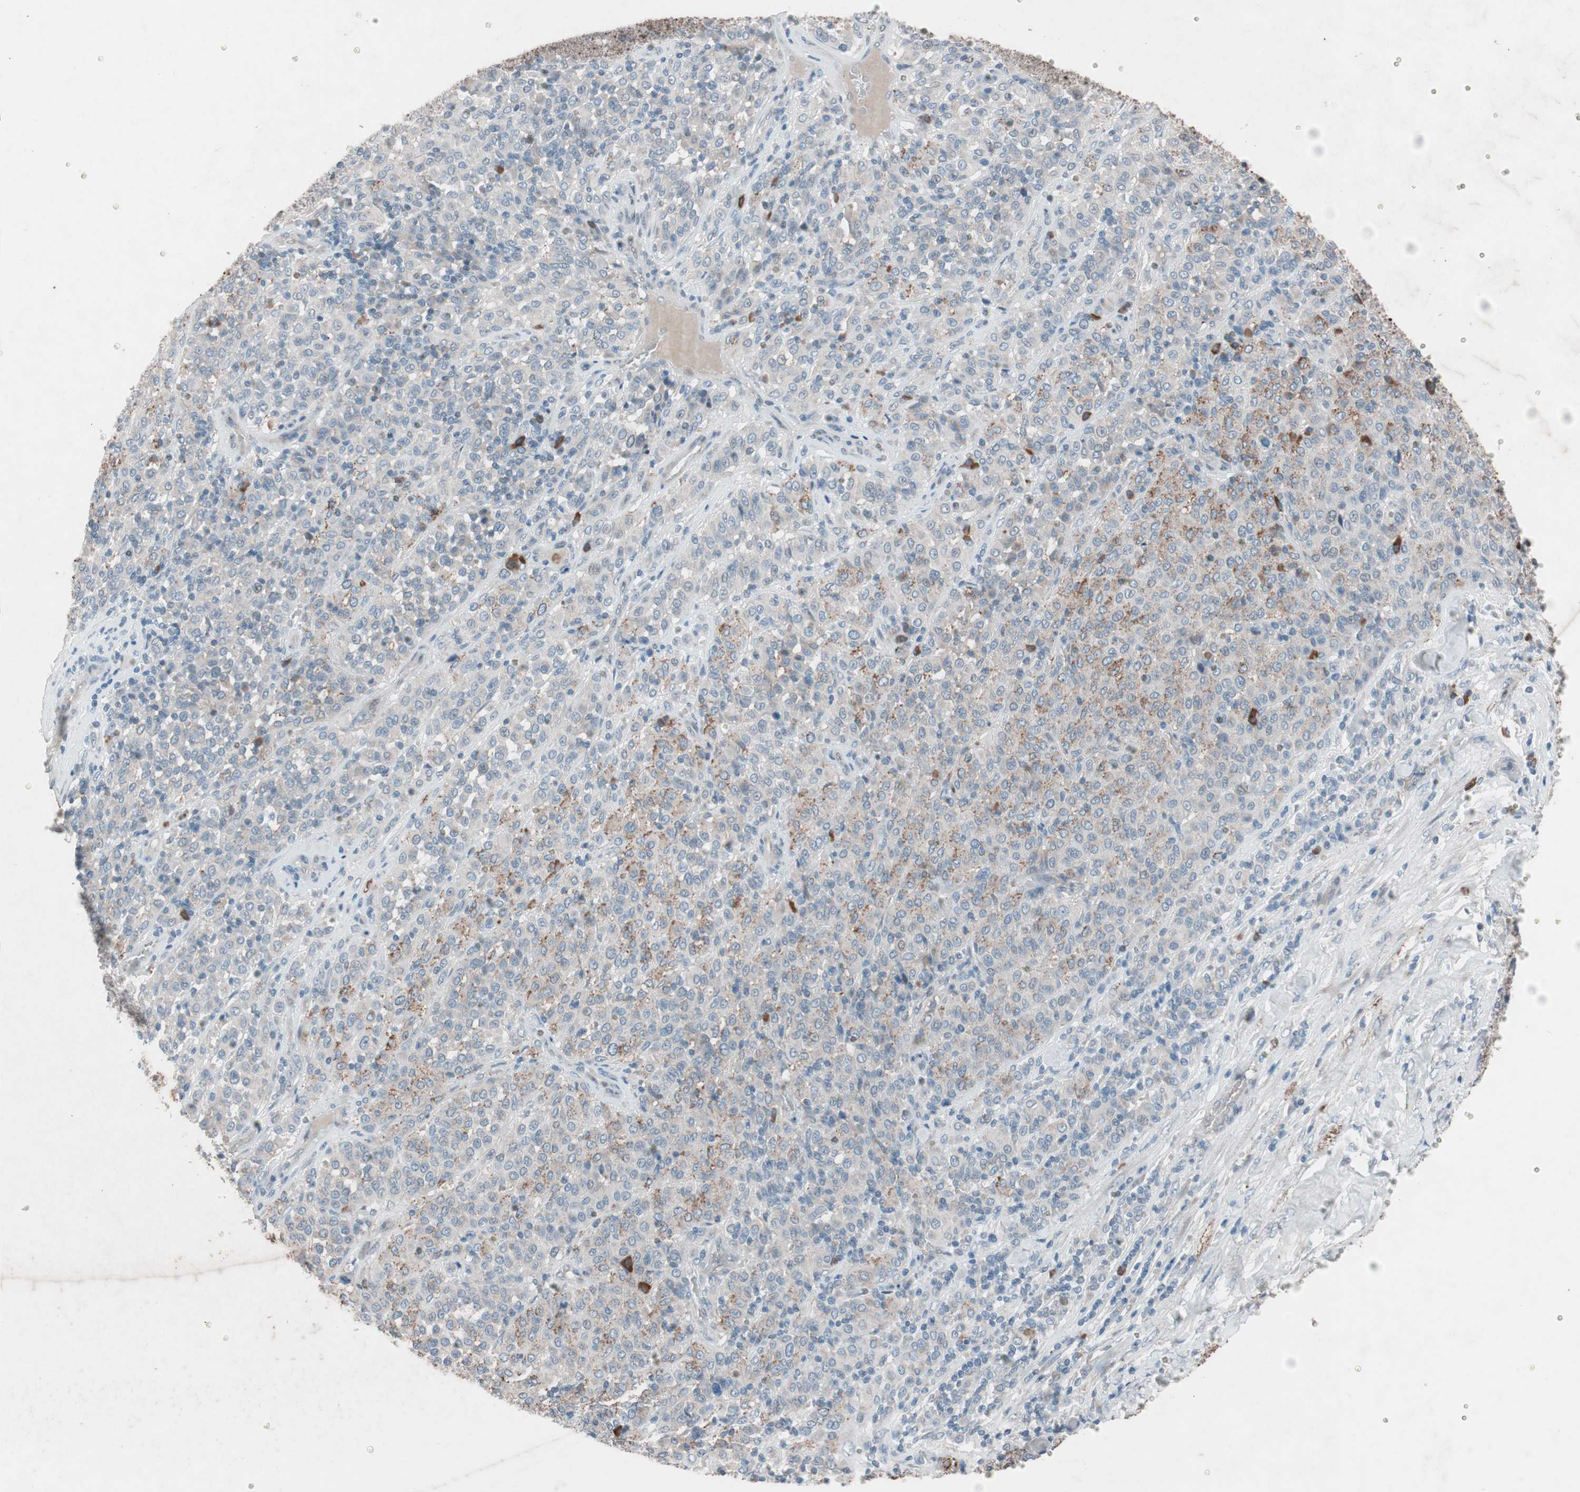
{"staining": {"intensity": "weak", "quantity": "25%-75%", "location": "cytoplasmic/membranous"}, "tissue": "melanoma", "cell_type": "Tumor cells", "image_type": "cancer", "snomed": [{"axis": "morphology", "description": "Malignant melanoma, Metastatic site"}, {"axis": "topography", "description": "Pancreas"}], "caption": "Immunohistochemistry of human malignant melanoma (metastatic site) demonstrates low levels of weak cytoplasmic/membranous staining in approximately 25%-75% of tumor cells.", "gene": "GRB7", "patient": {"sex": "female", "age": 30}}